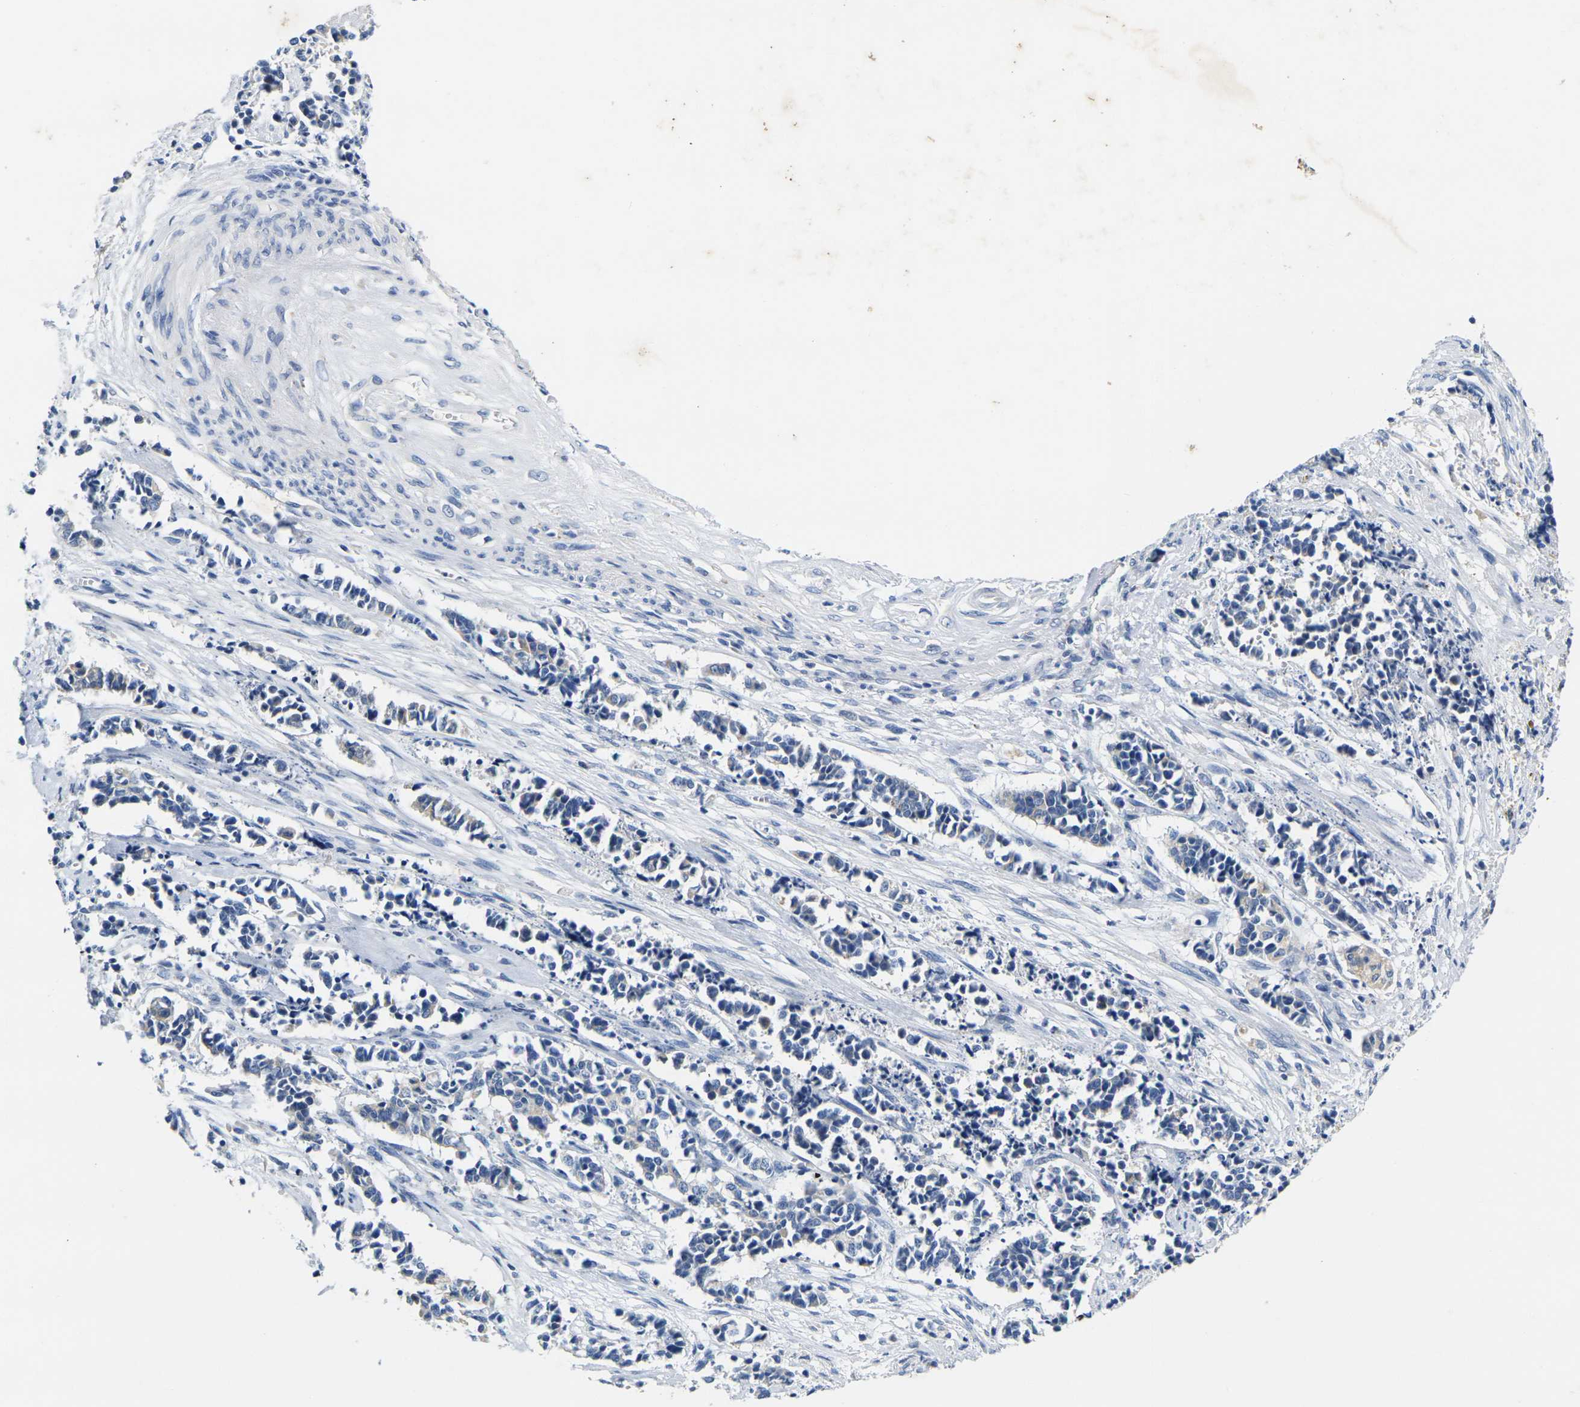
{"staining": {"intensity": "negative", "quantity": "none", "location": "none"}, "tissue": "cervical cancer", "cell_type": "Tumor cells", "image_type": "cancer", "snomed": [{"axis": "morphology", "description": "Normal tissue, NOS"}, {"axis": "morphology", "description": "Squamous cell carcinoma, NOS"}, {"axis": "topography", "description": "Cervix"}], "caption": "Cervical cancer was stained to show a protein in brown. There is no significant expression in tumor cells. (Brightfield microscopy of DAB (3,3'-diaminobenzidine) immunohistochemistry (IHC) at high magnification).", "gene": "NOCT", "patient": {"sex": "female", "age": 35}}